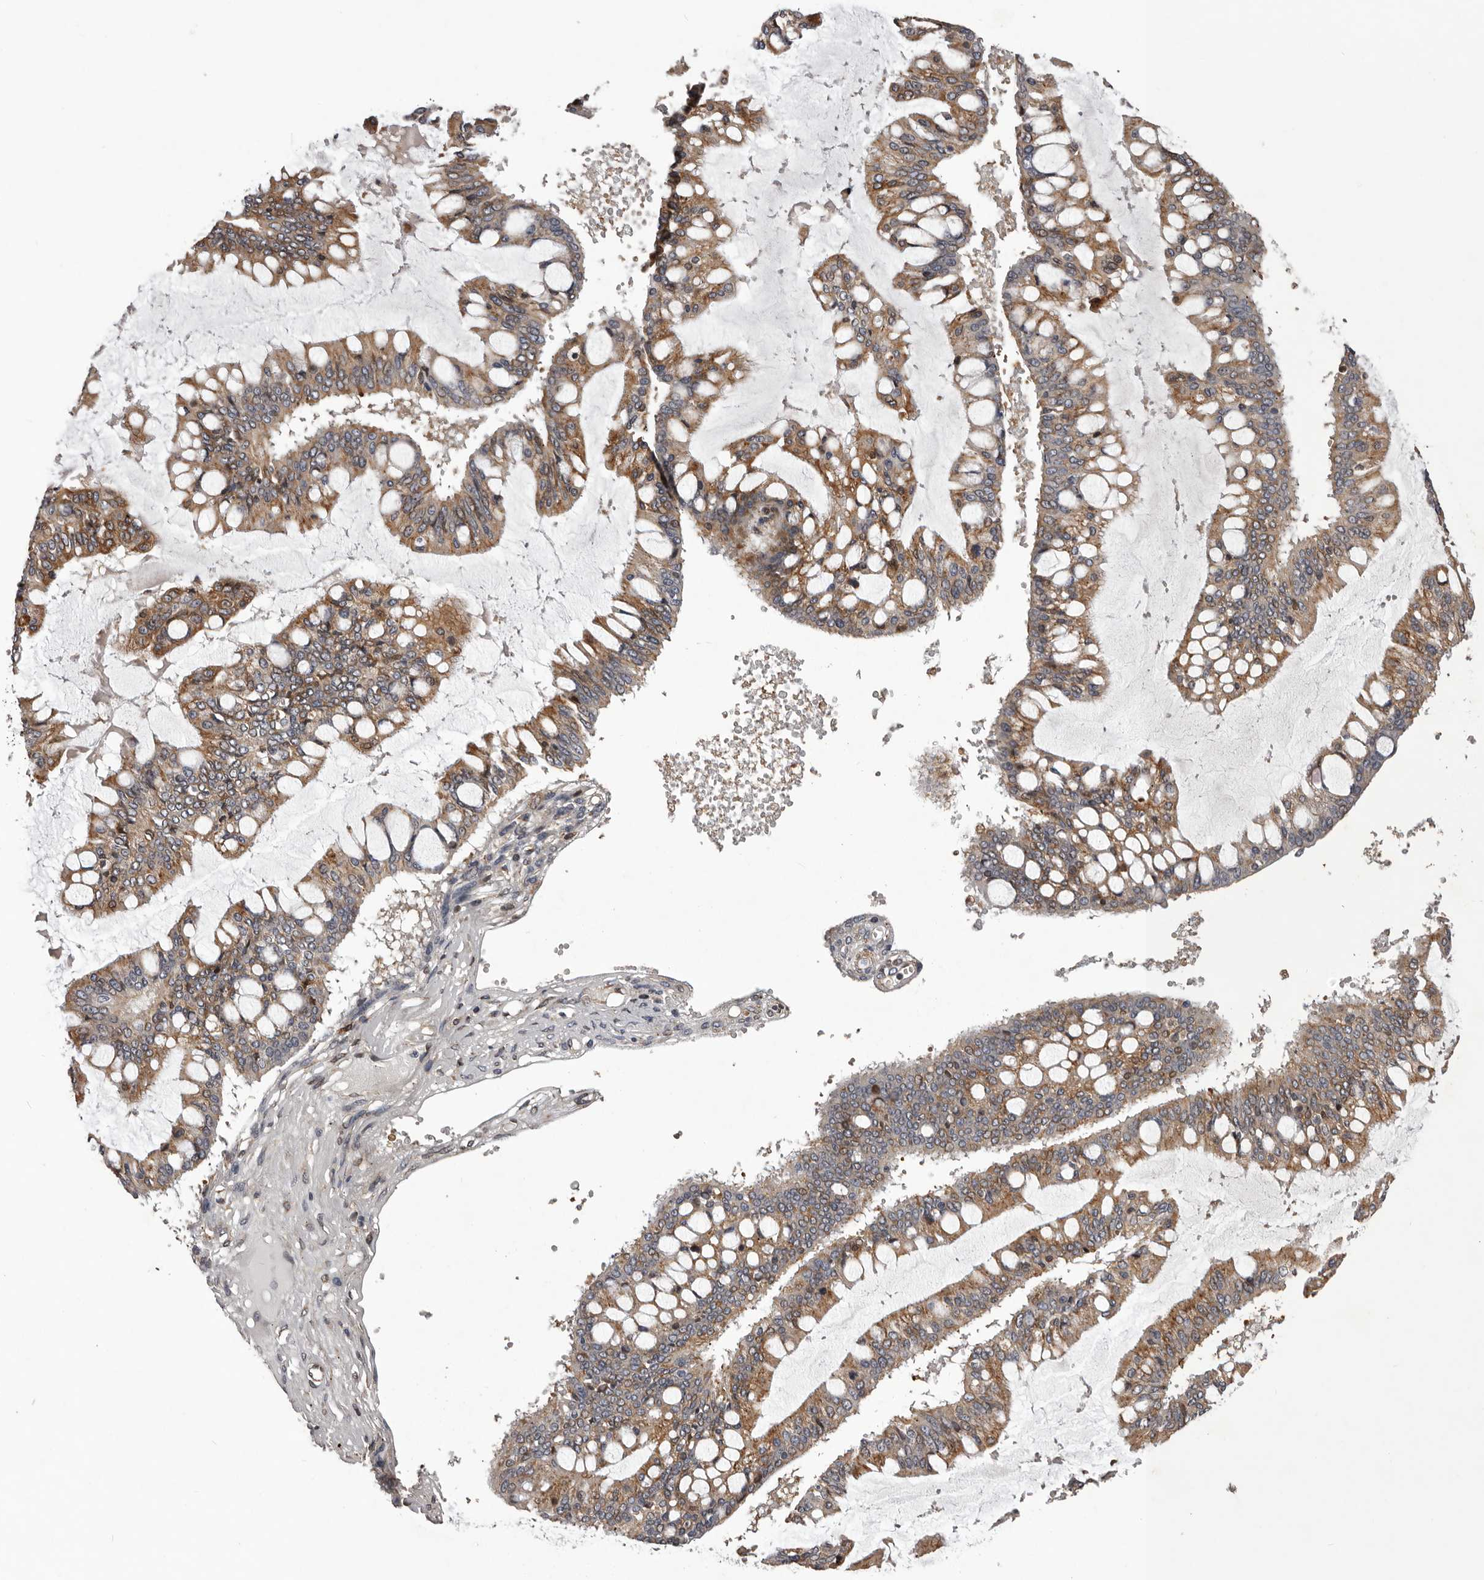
{"staining": {"intensity": "moderate", "quantity": ">75%", "location": "cytoplasmic/membranous"}, "tissue": "ovarian cancer", "cell_type": "Tumor cells", "image_type": "cancer", "snomed": [{"axis": "morphology", "description": "Cystadenocarcinoma, mucinous, NOS"}, {"axis": "topography", "description": "Ovary"}], "caption": "IHC (DAB (3,3'-diaminobenzidine)) staining of human ovarian cancer (mucinous cystadenocarcinoma) shows moderate cytoplasmic/membranous protein expression in approximately >75% of tumor cells. Using DAB (3,3'-diaminobenzidine) (brown) and hematoxylin (blue) stains, captured at high magnification using brightfield microscopy.", "gene": "GADD45B", "patient": {"sex": "female", "age": 73}}